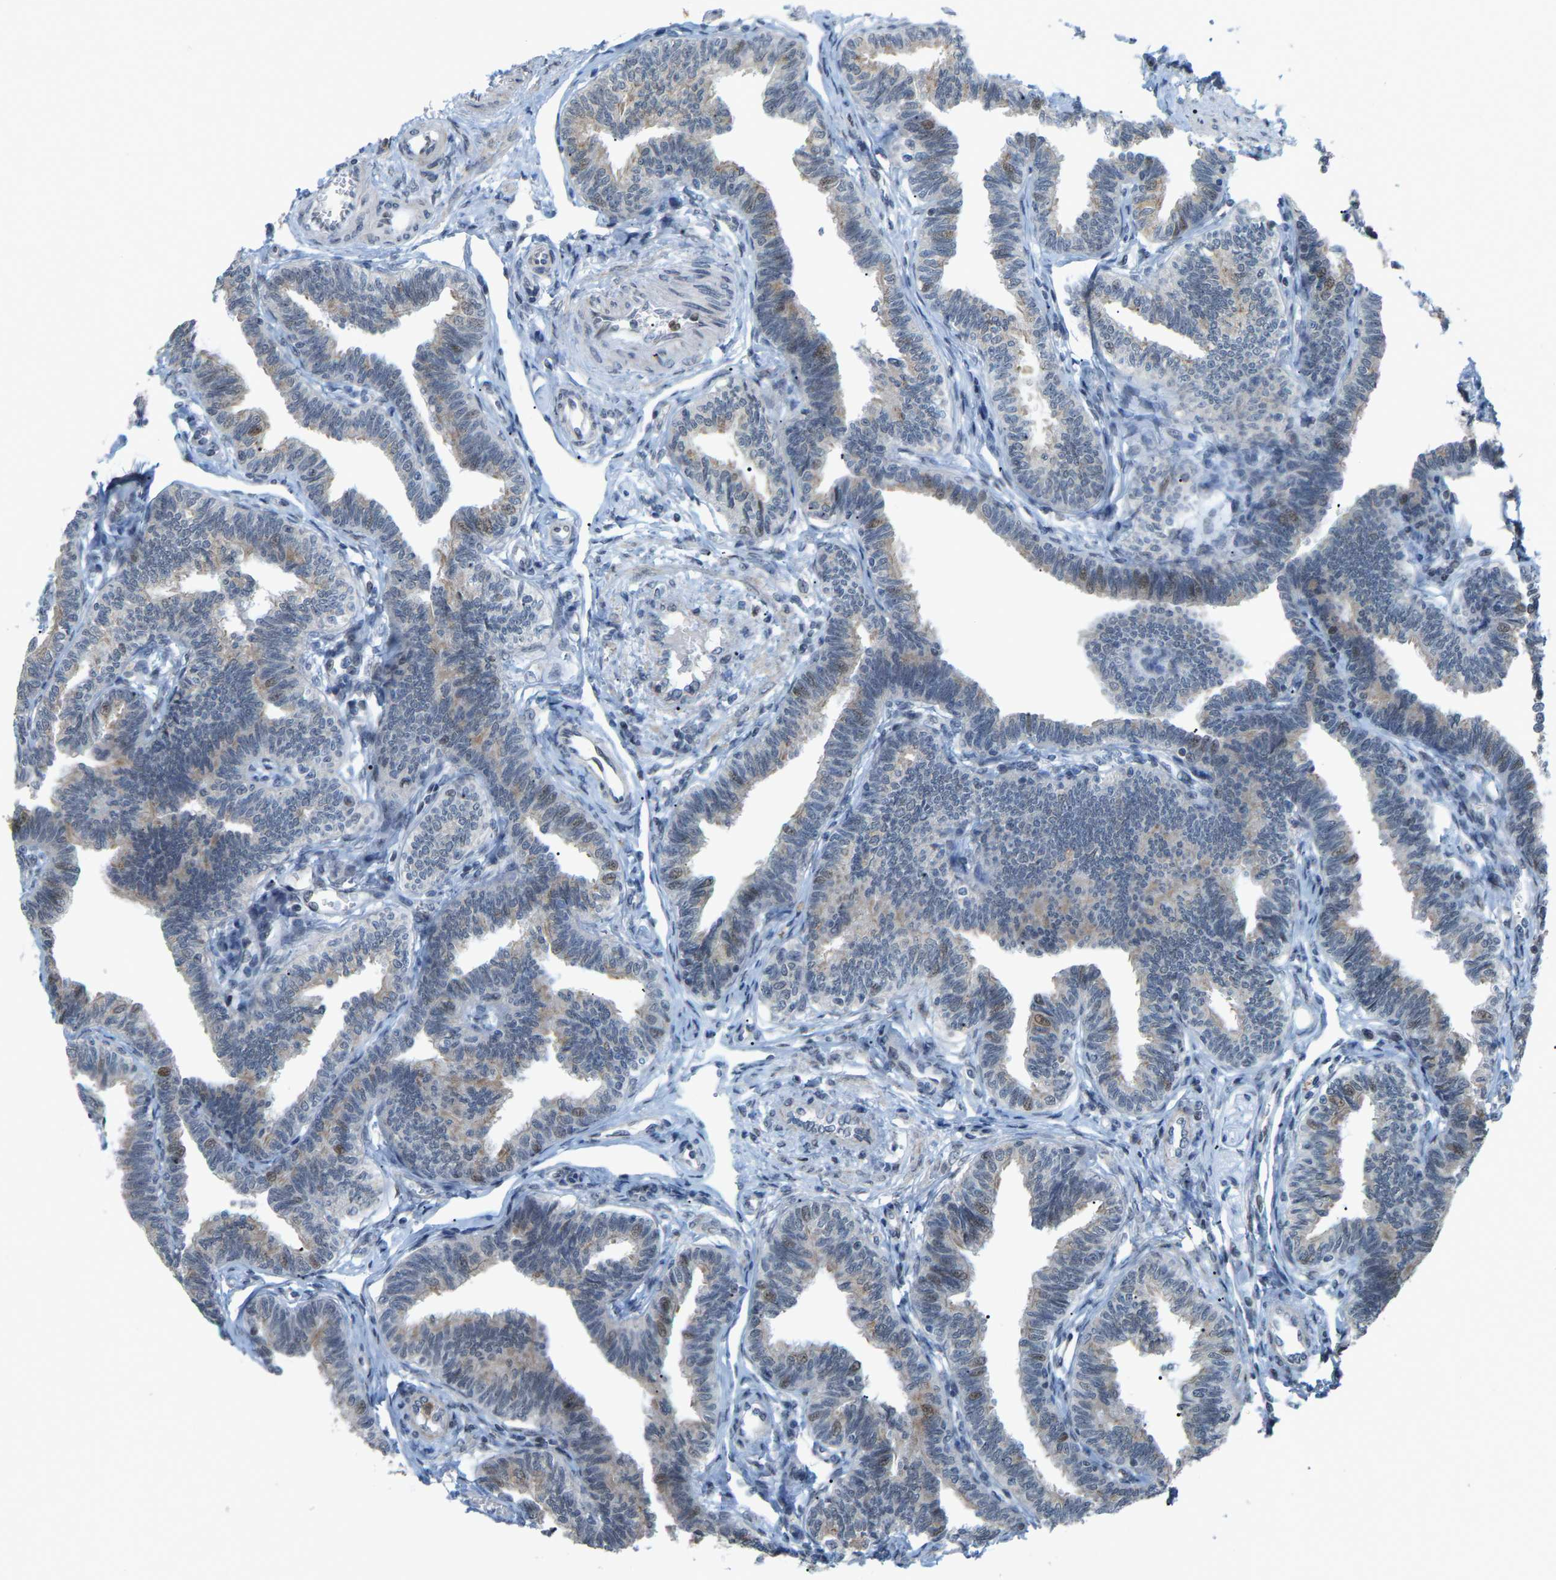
{"staining": {"intensity": "weak", "quantity": "<25%", "location": "cytoplasmic/membranous,nuclear"}, "tissue": "fallopian tube", "cell_type": "Glandular cells", "image_type": "normal", "snomed": [{"axis": "morphology", "description": "Normal tissue, NOS"}, {"axis": "topography", "description": "Fallopian tube"}, {"axis": "topography", "description": "Ovary"}], "caption": "Immunohistochemical staining of benign human fallopian tube shows no significant expression in glandular cells.", "gene": "CROT", "patient": {"sex": "female", "age": 23}}